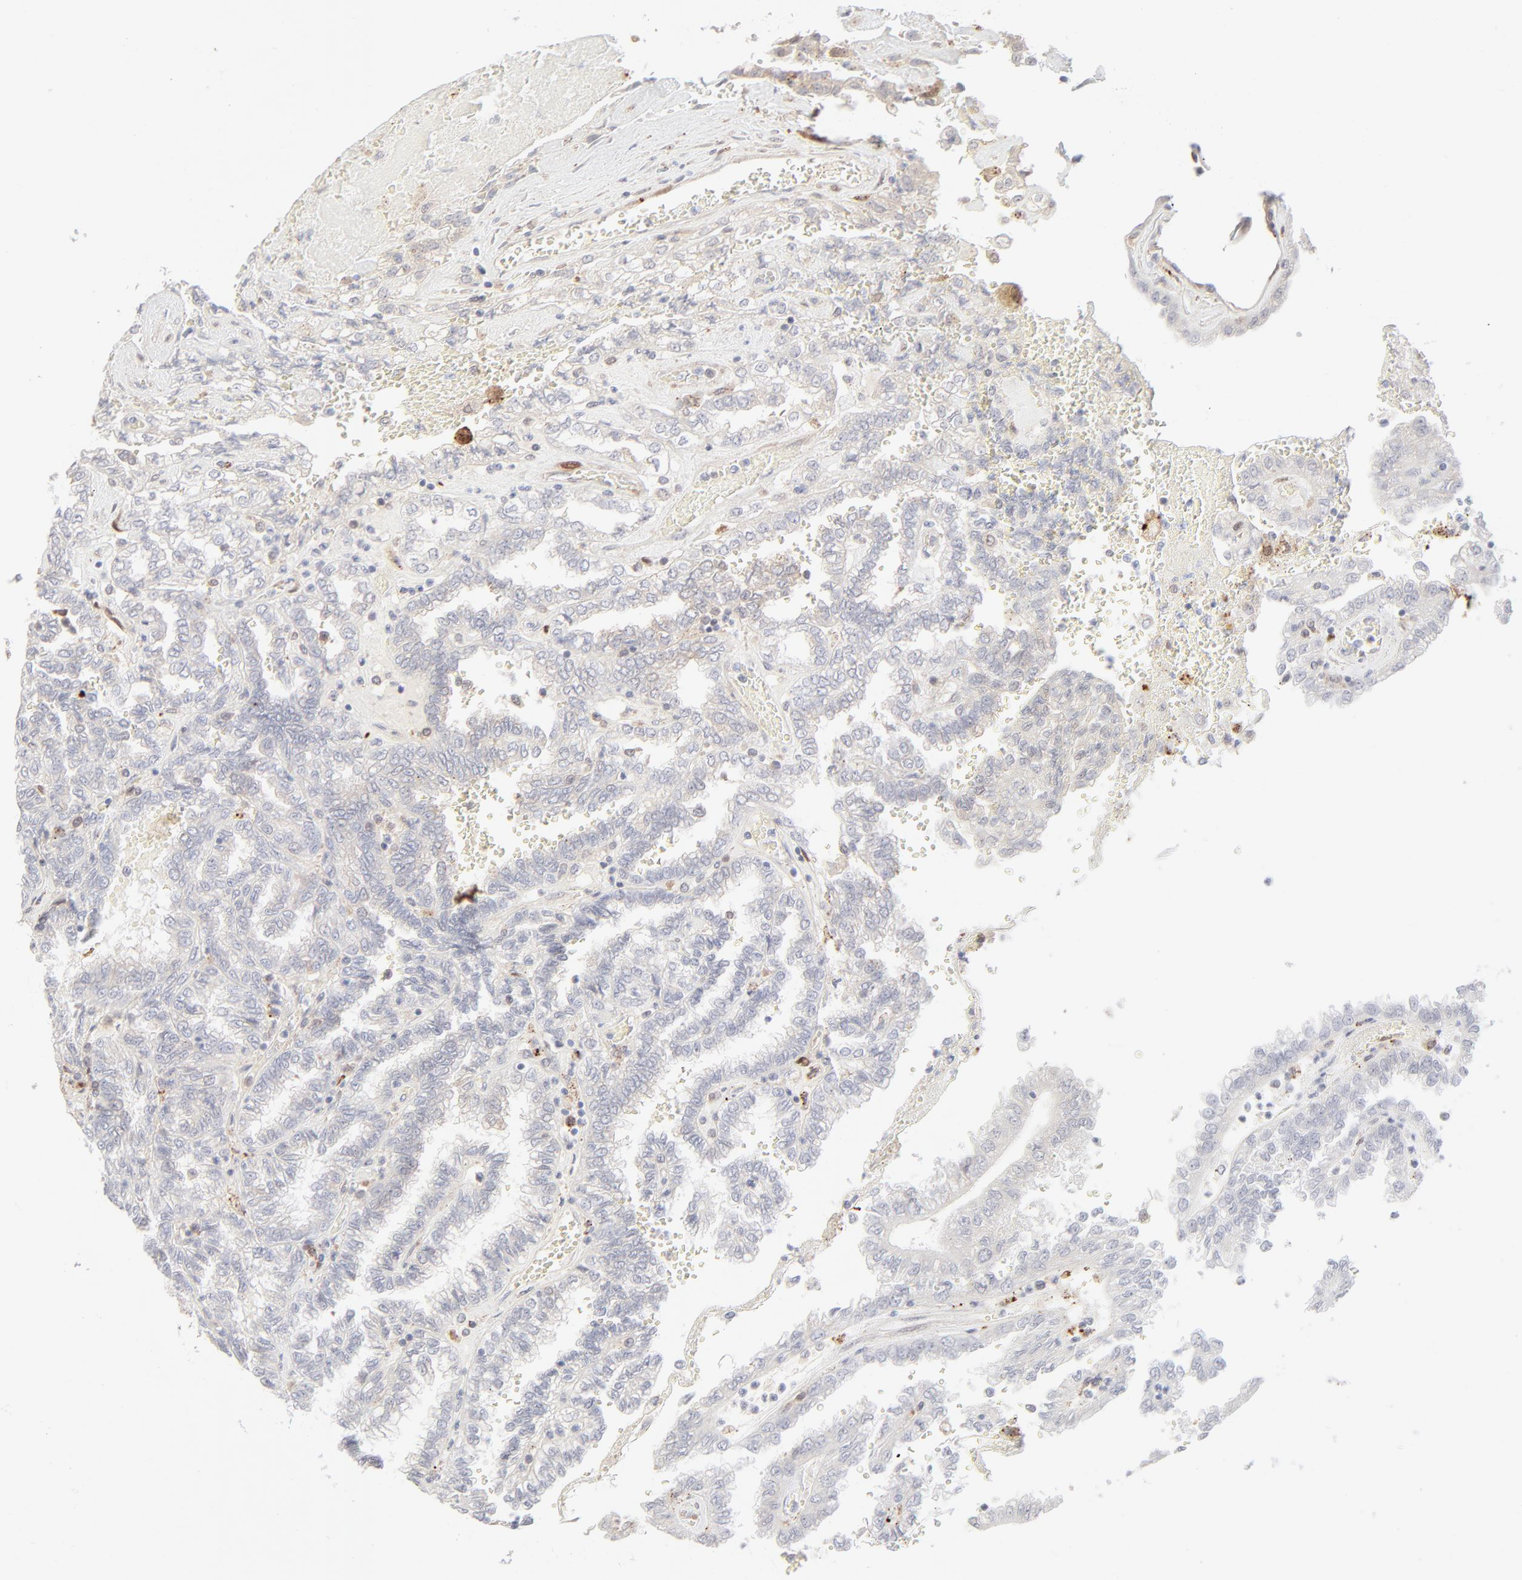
{"staining": {"intensity": "negative", "quantity": "none", "location": "none"}, "tissue": "renal cancer", "cell_type": "Tumor cells", "image_type": "cancer", "snomed": [{"axis": "morphology", "description": "Inflammation, NOS"}, {"axis": "morphology", "description": "Adenocarcinoma, NOS"}, {"axis": "topography", "description": "Kidney"}], "caption": "DAB (3,3'-diaminobenzidine) immunohistochemical staining of renal cancer exhibits no significant expression in tumor cells. Nuclei are stained in blue.", "gene": "LGALS2", "patient": {"sex": "male", "age": 68}}